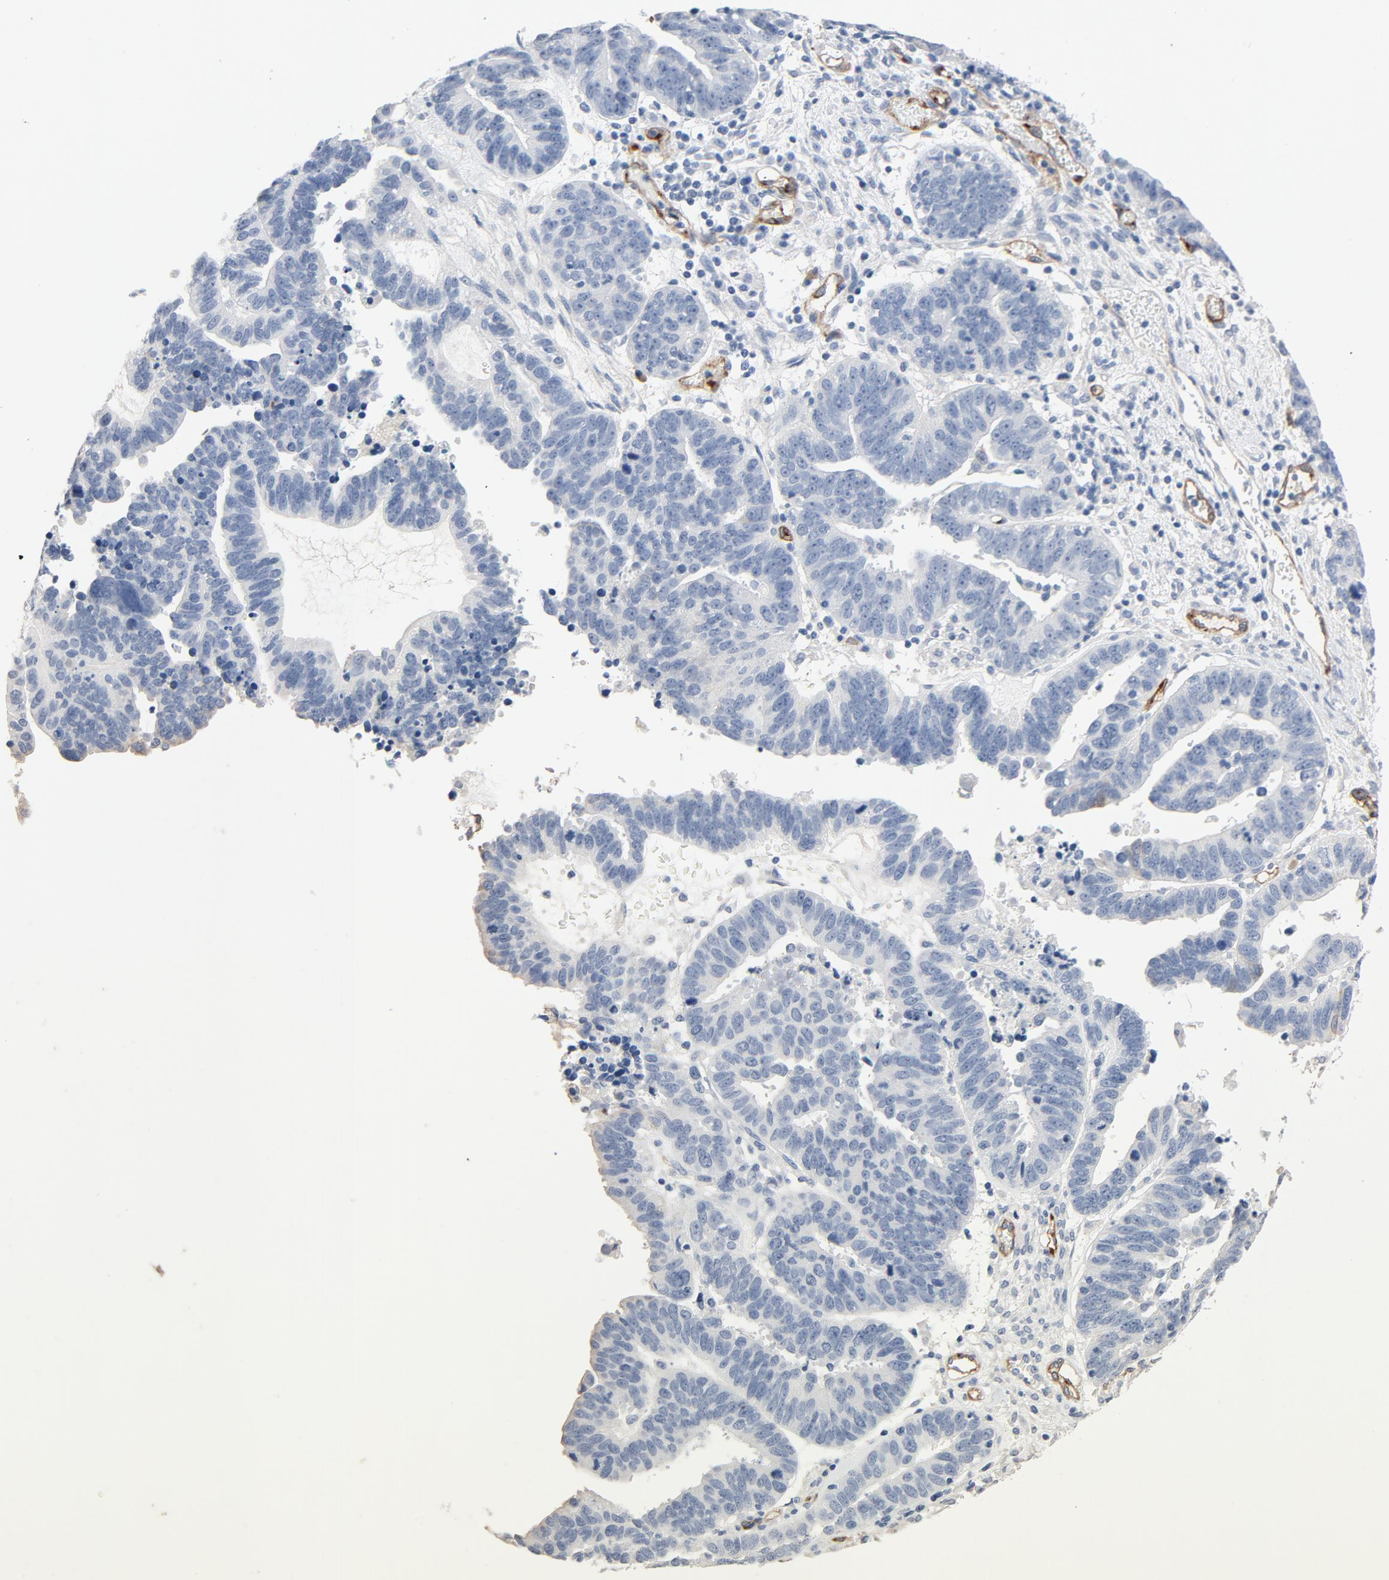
{"staining": {"intensity": "negative", "quantity": "none", "location": "none"}, "tissue": "ovarian cancer", "cell_type": "Tumor cells", "image_type": "cancer", "snomed": [{"axis": "morphology", "description": "Carcinoma, endometroid"}, {"axis": "morphology", "description": "Cystadenocarcinoma, serous, NOS"}, {"axis": "topography", "description": "Ovary"}], "caption": "Tumor cells show no significant protein expression in ovarian cancer.", "gene": "KDR", "patient": {"sex": "female", "age": 45}}